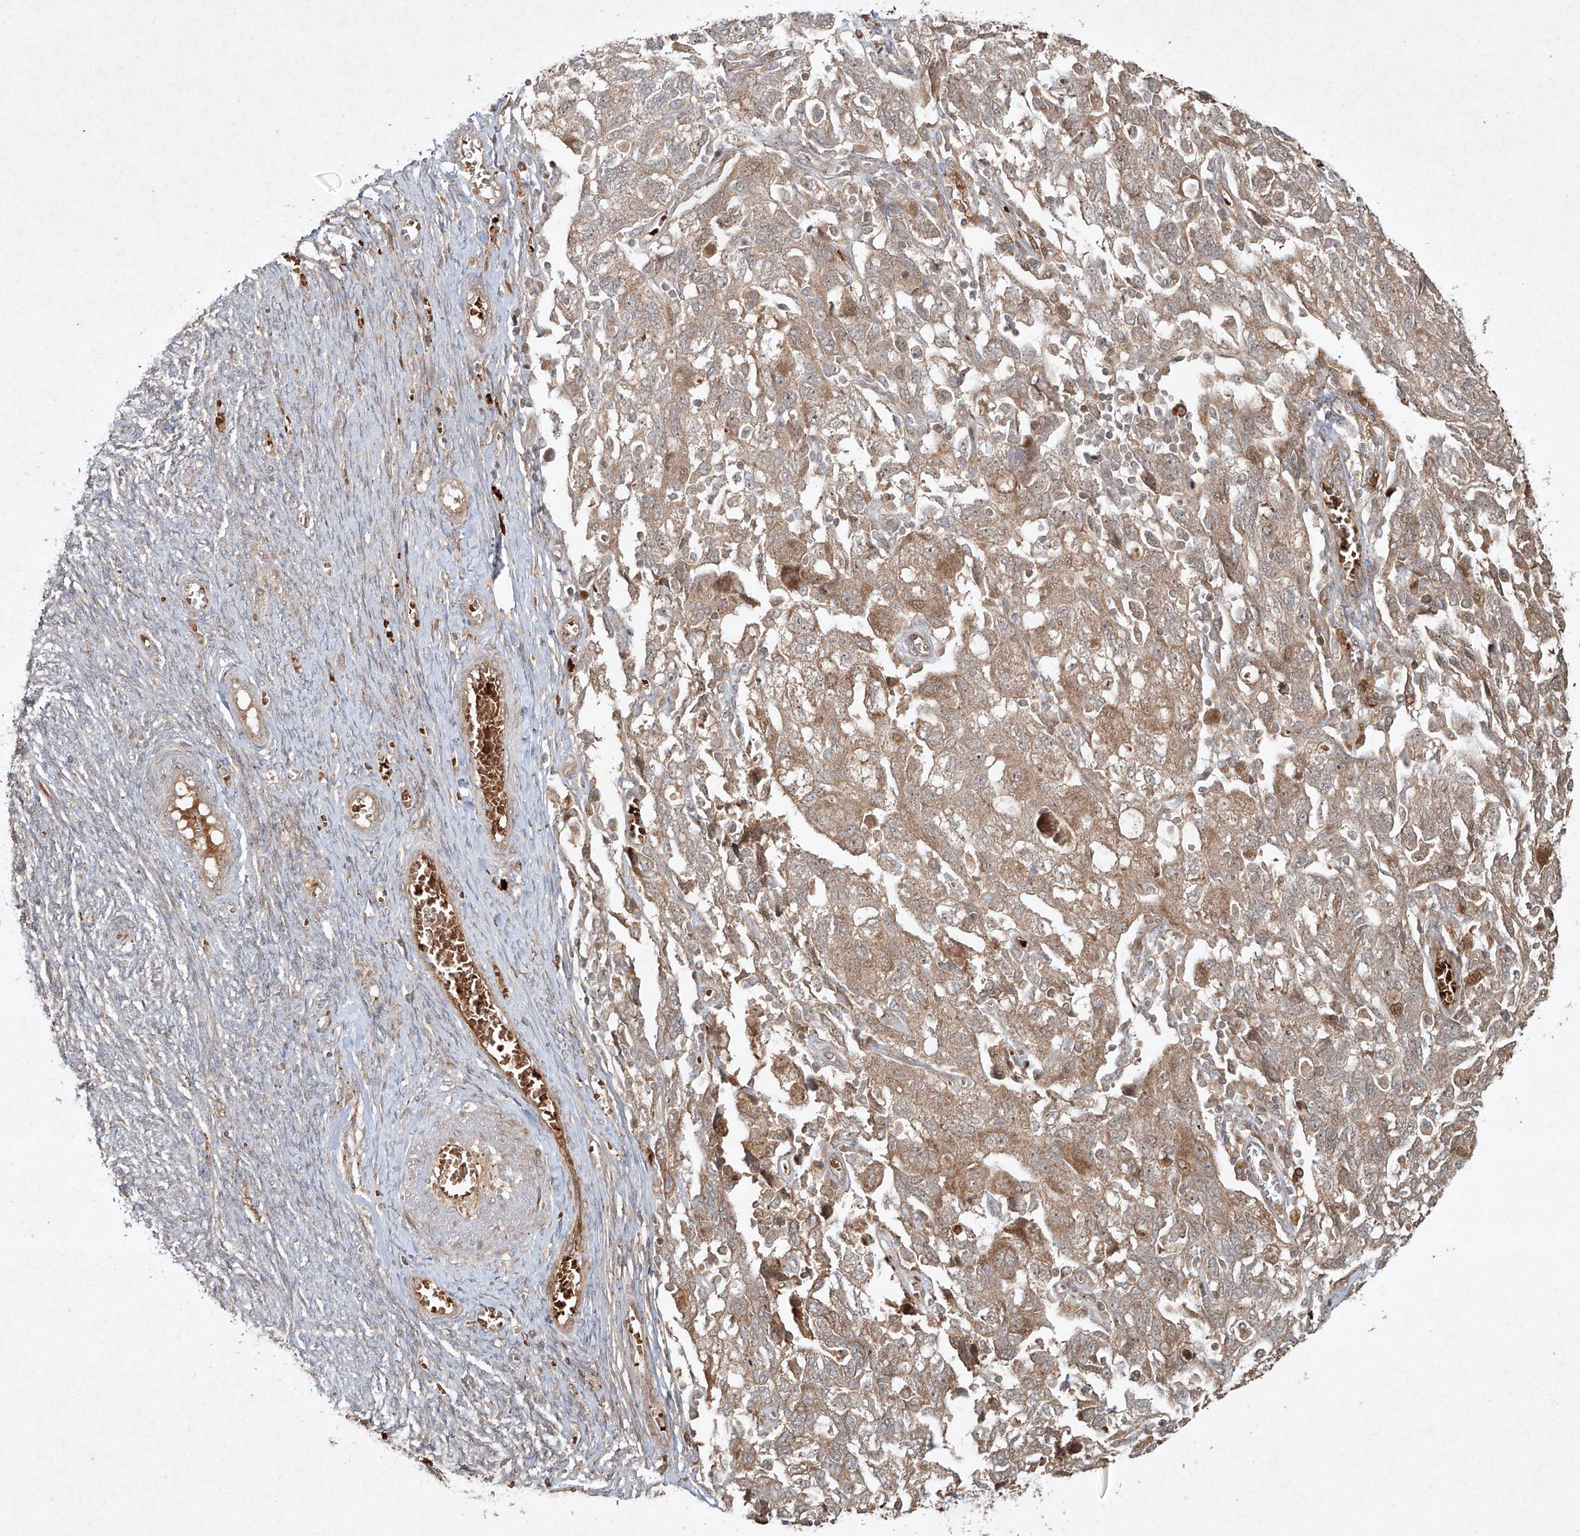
{"staining": {"intensity": "weak", "quantity": ">75%", "location": "cytoplasmic/membranous"}, "tissue": "ovarian cancer", "cell_type": "Tumor cells", "image_type": "cancer", "snomed": [{"axis": "morphology", "description": "Carcinoma, NOS"}, {"axis": "morphology", "description": "Cystadenocarcinoma, serous, NOS"}, {"axis": "topography", "description": "Ovary"}], "caption": "Protein analysis of serous cystadenocarcinoma (ovarian) tissue shows weak cytoplasmic/membranous staining in approximately >75% of tumor cells.", "gene": "CYYR1", "patient": {"sex": "female", "age": 69}}